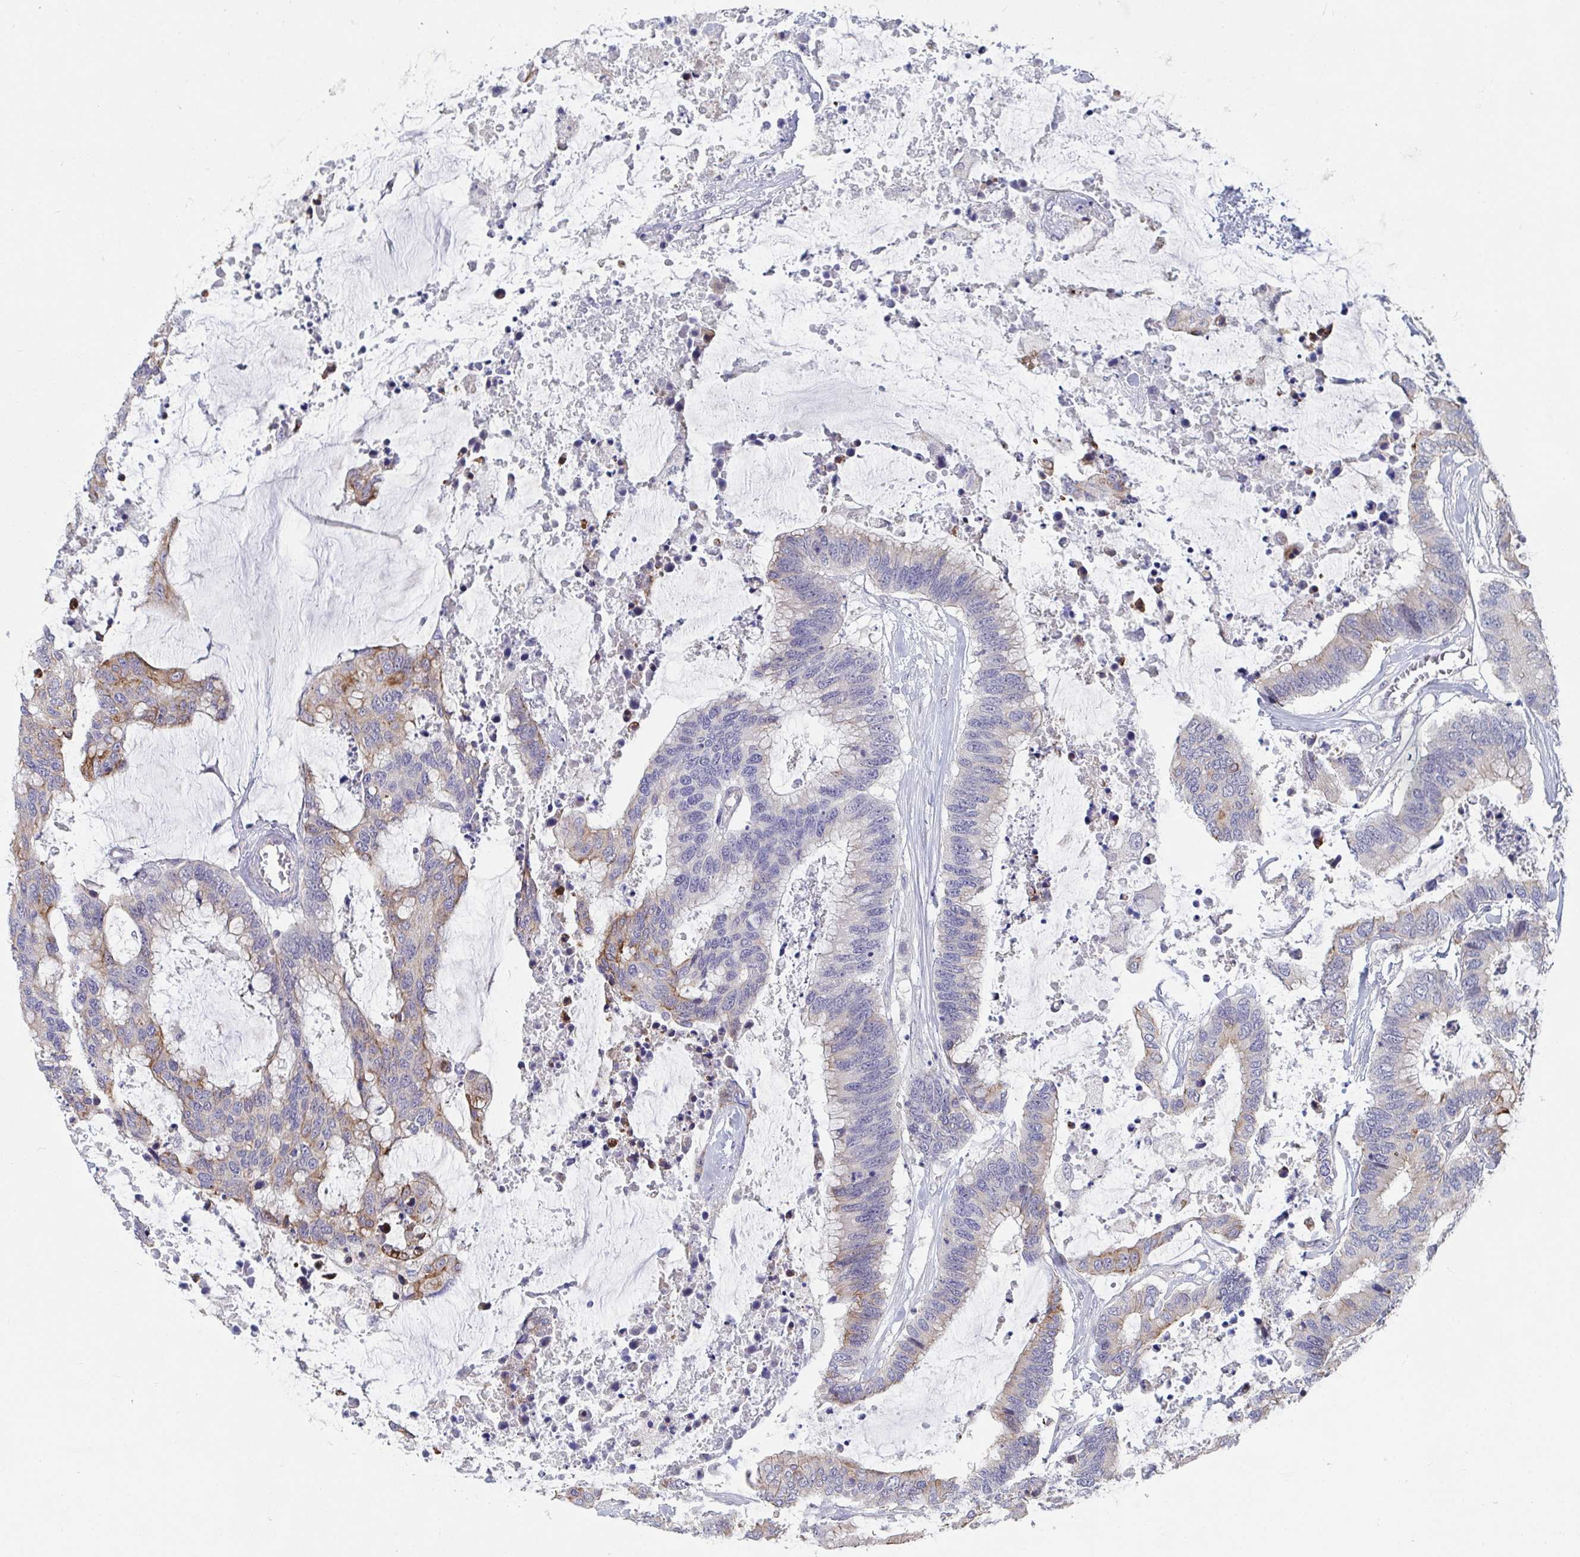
{"staining": {"intensity": "weak", "quantity": "<25%", "location": "cytoplasmic/membranous"}, "tissue": "colorectal cancer", "cell_type": "Tumor cells", "image_type": "cancer", "snomed": [{"axis": "morphology", "description": "Adenocarcinoma, NOS"}, {"axis": "topography", "description": "Rectum"}], "caption": "Micrograph shows no protein positivity in tumor cells of colorectal adenocarcinoma tissue.", "gene": "FAM156B", "patient": {"sex": "female", "age": 59}}